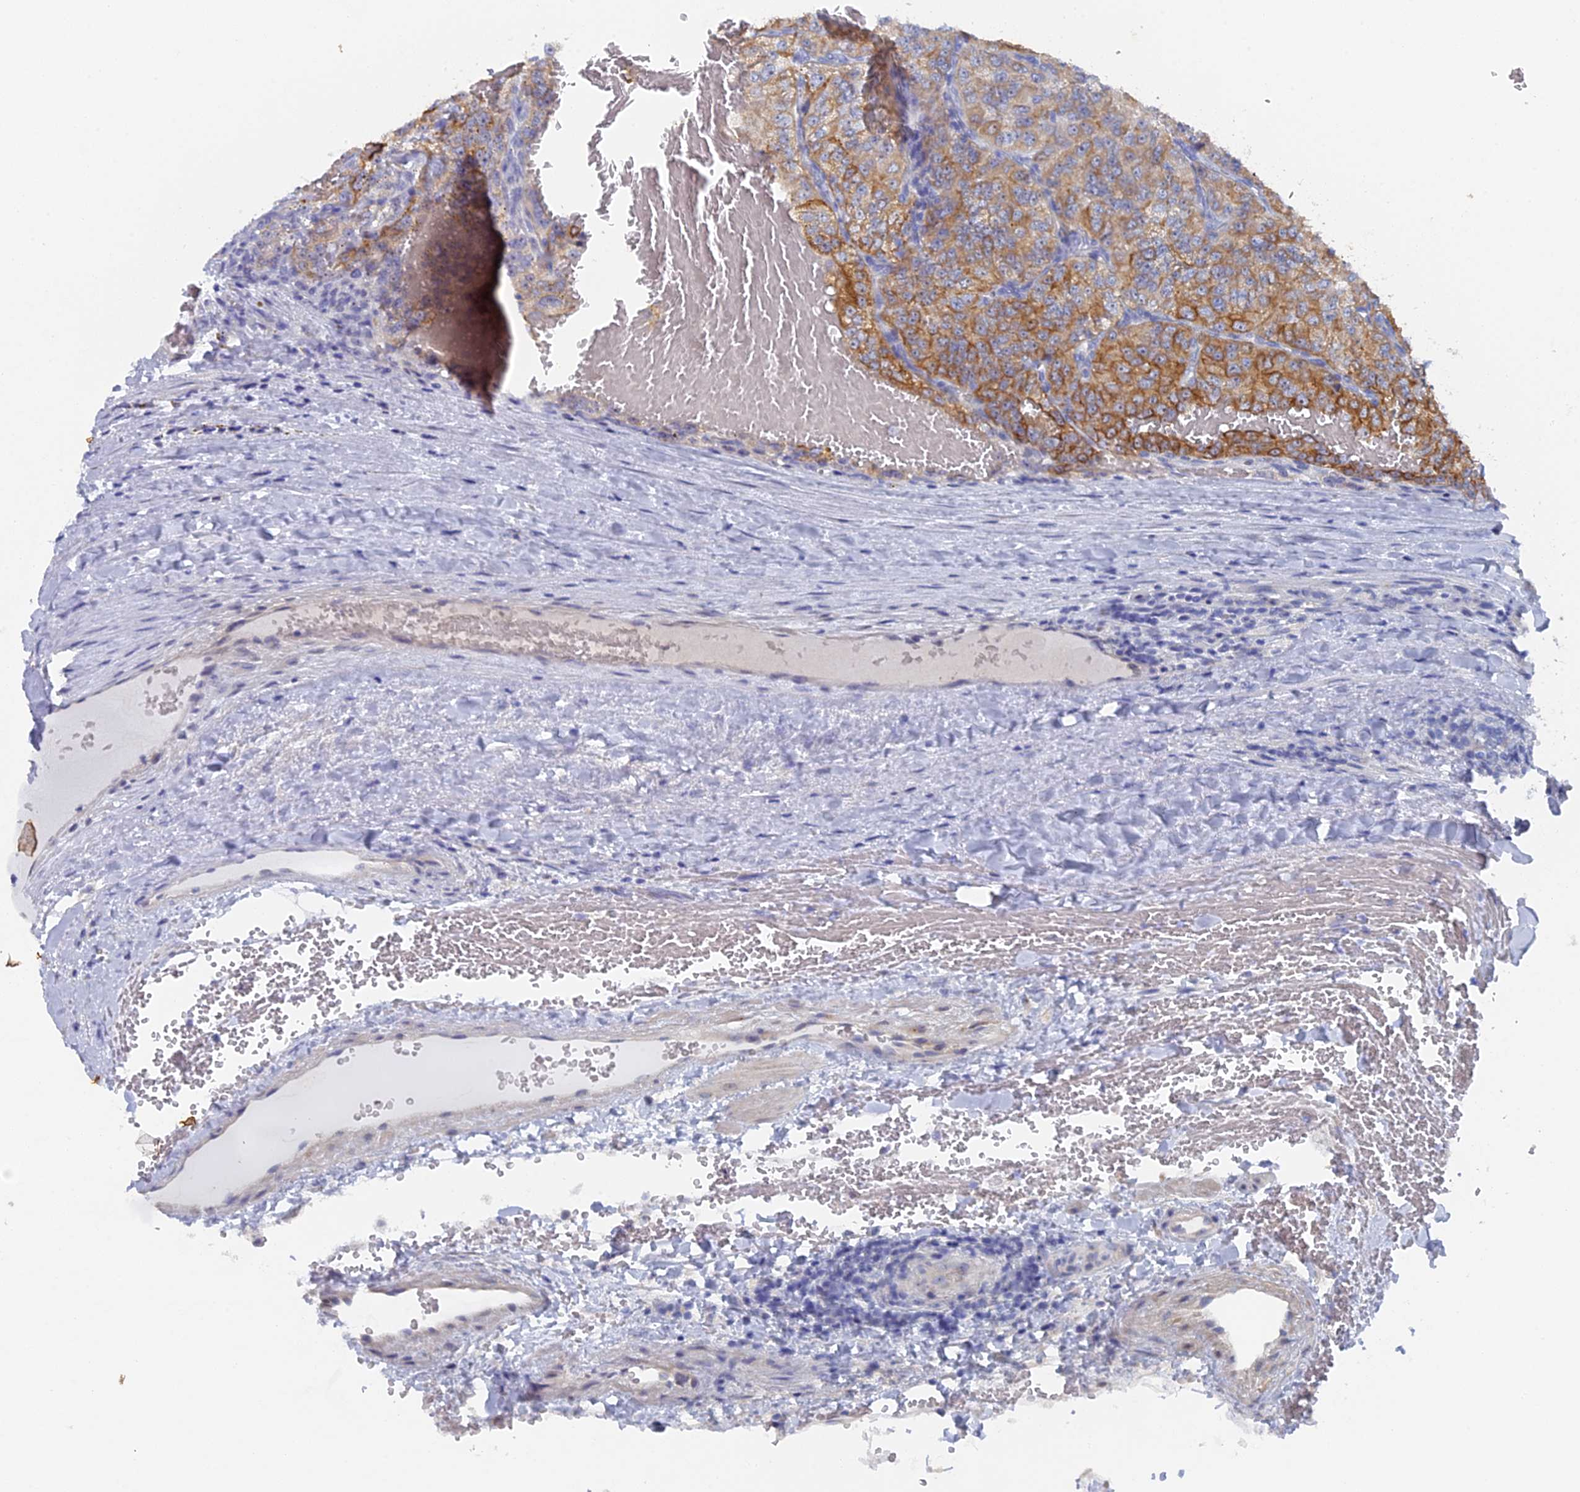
{"staining": {"intensity": "moderate", "quantity": "<25%", "location": "cytoplasmic/membranous"}, "tissue": "renal cancer", "cell_type": "Tumor cells", "image_type": "cancer", "snomed": [{"axis": "morphology", "description": "Adenocarcinoma, NOS"}, {"axis": "topography", "description": "Kidney"}], "caption": "Renal adenocarcinoma stained for a protein (brown) displays moderate cytoplasmic/membranous positive expression in about <25% of tumor cells.", "gene": "SRFBP1", "patient": {"sex": "female", "age": 63}}